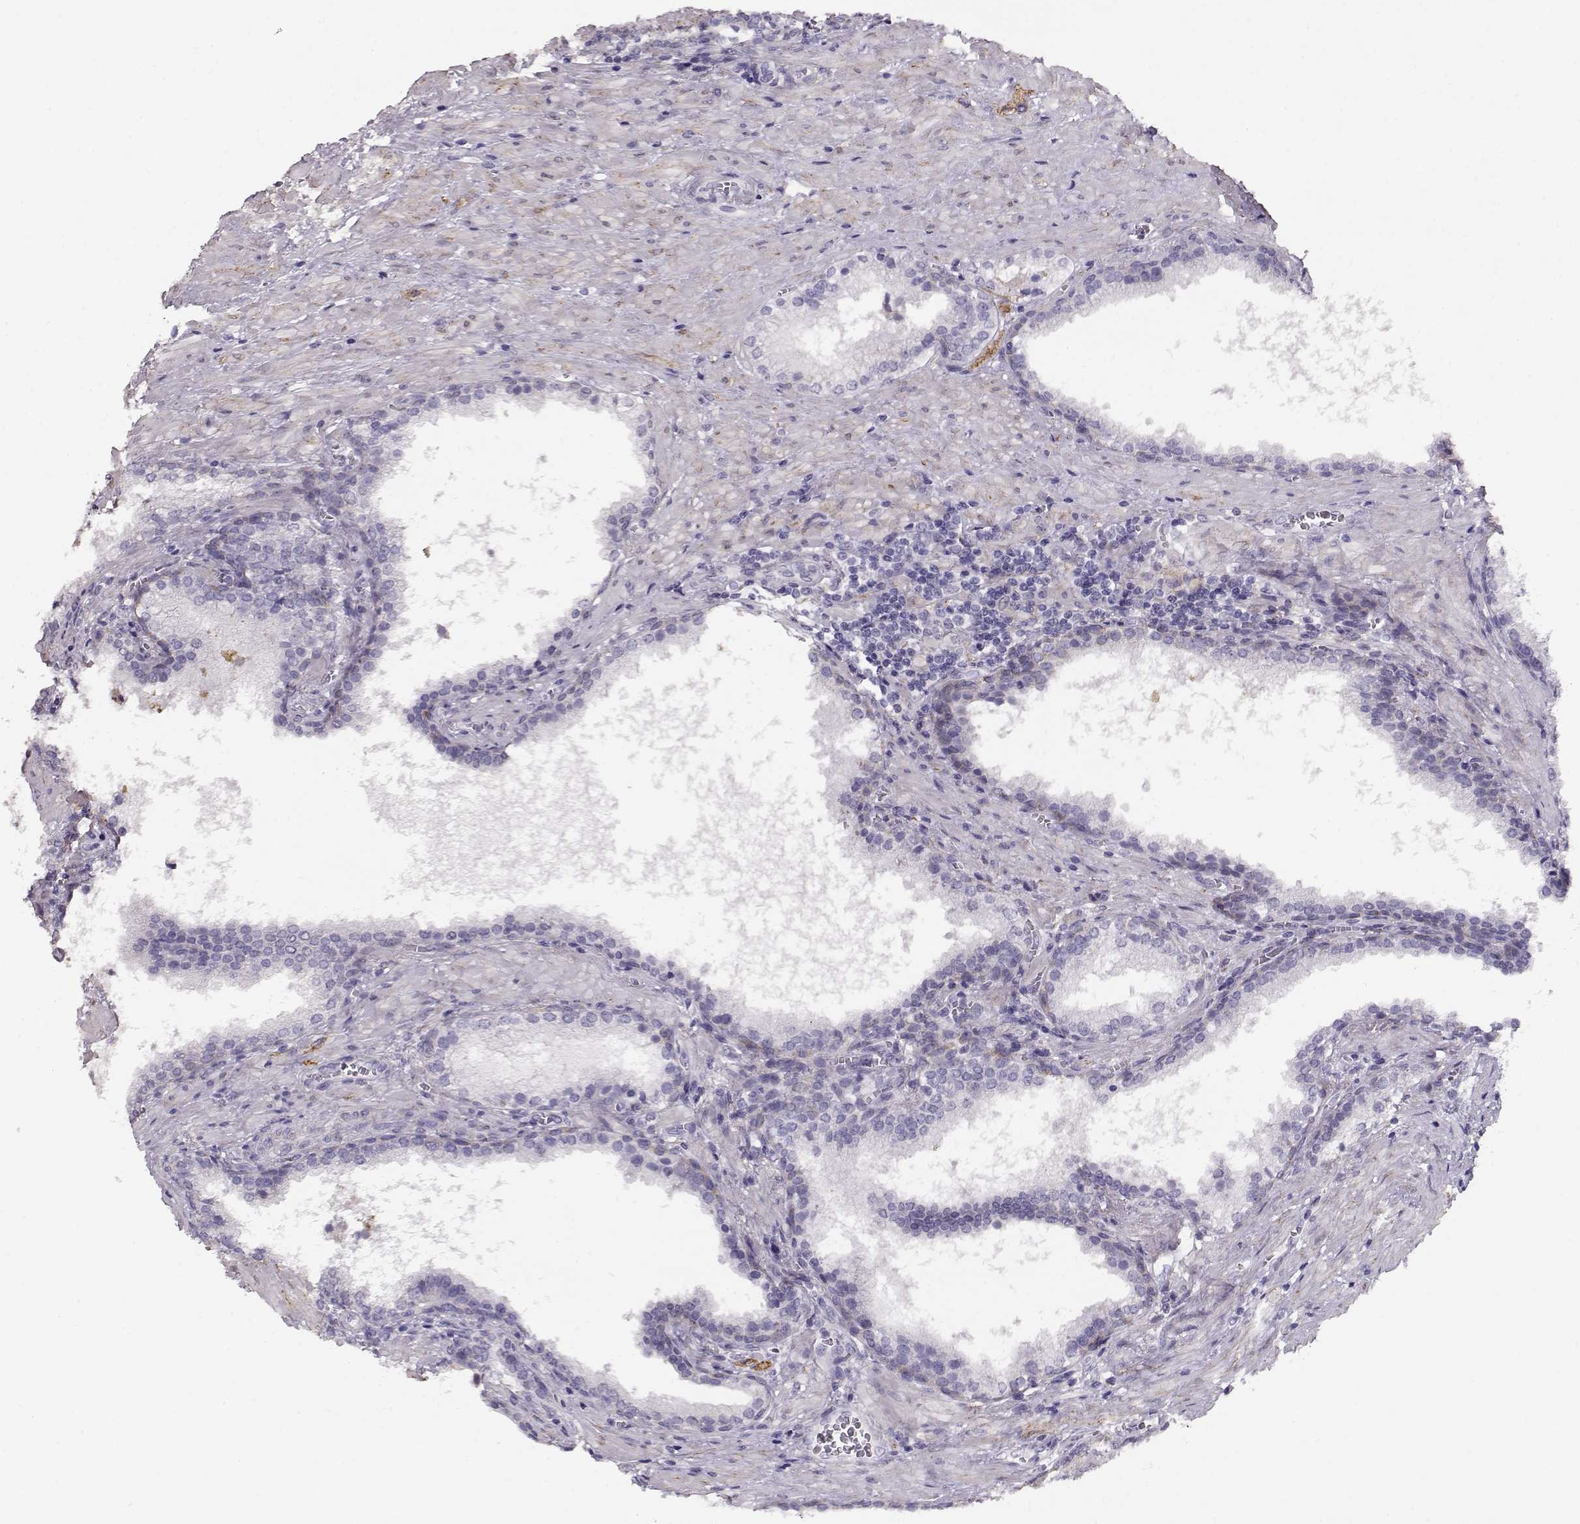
{"staining": {"intensity": "negative", "quantity": "none", "location": "none"}, "tissue": "prostate cancer", "cell_type": "Tumor cells", "image_type": "cancer", "snomed": [{"axis": "morphology", "description": "Adenocarcinoma, NOS"}, {"axis": "topography", "description": "Prostate and seminal vesicle, NOS"}], "caption": "Immunohistochemistry of adenocarcinoma (prostate) demonstrates no expression in tumor cells.", "gene": "RBM44", "patient": {"sex": "male", "age": 63}}